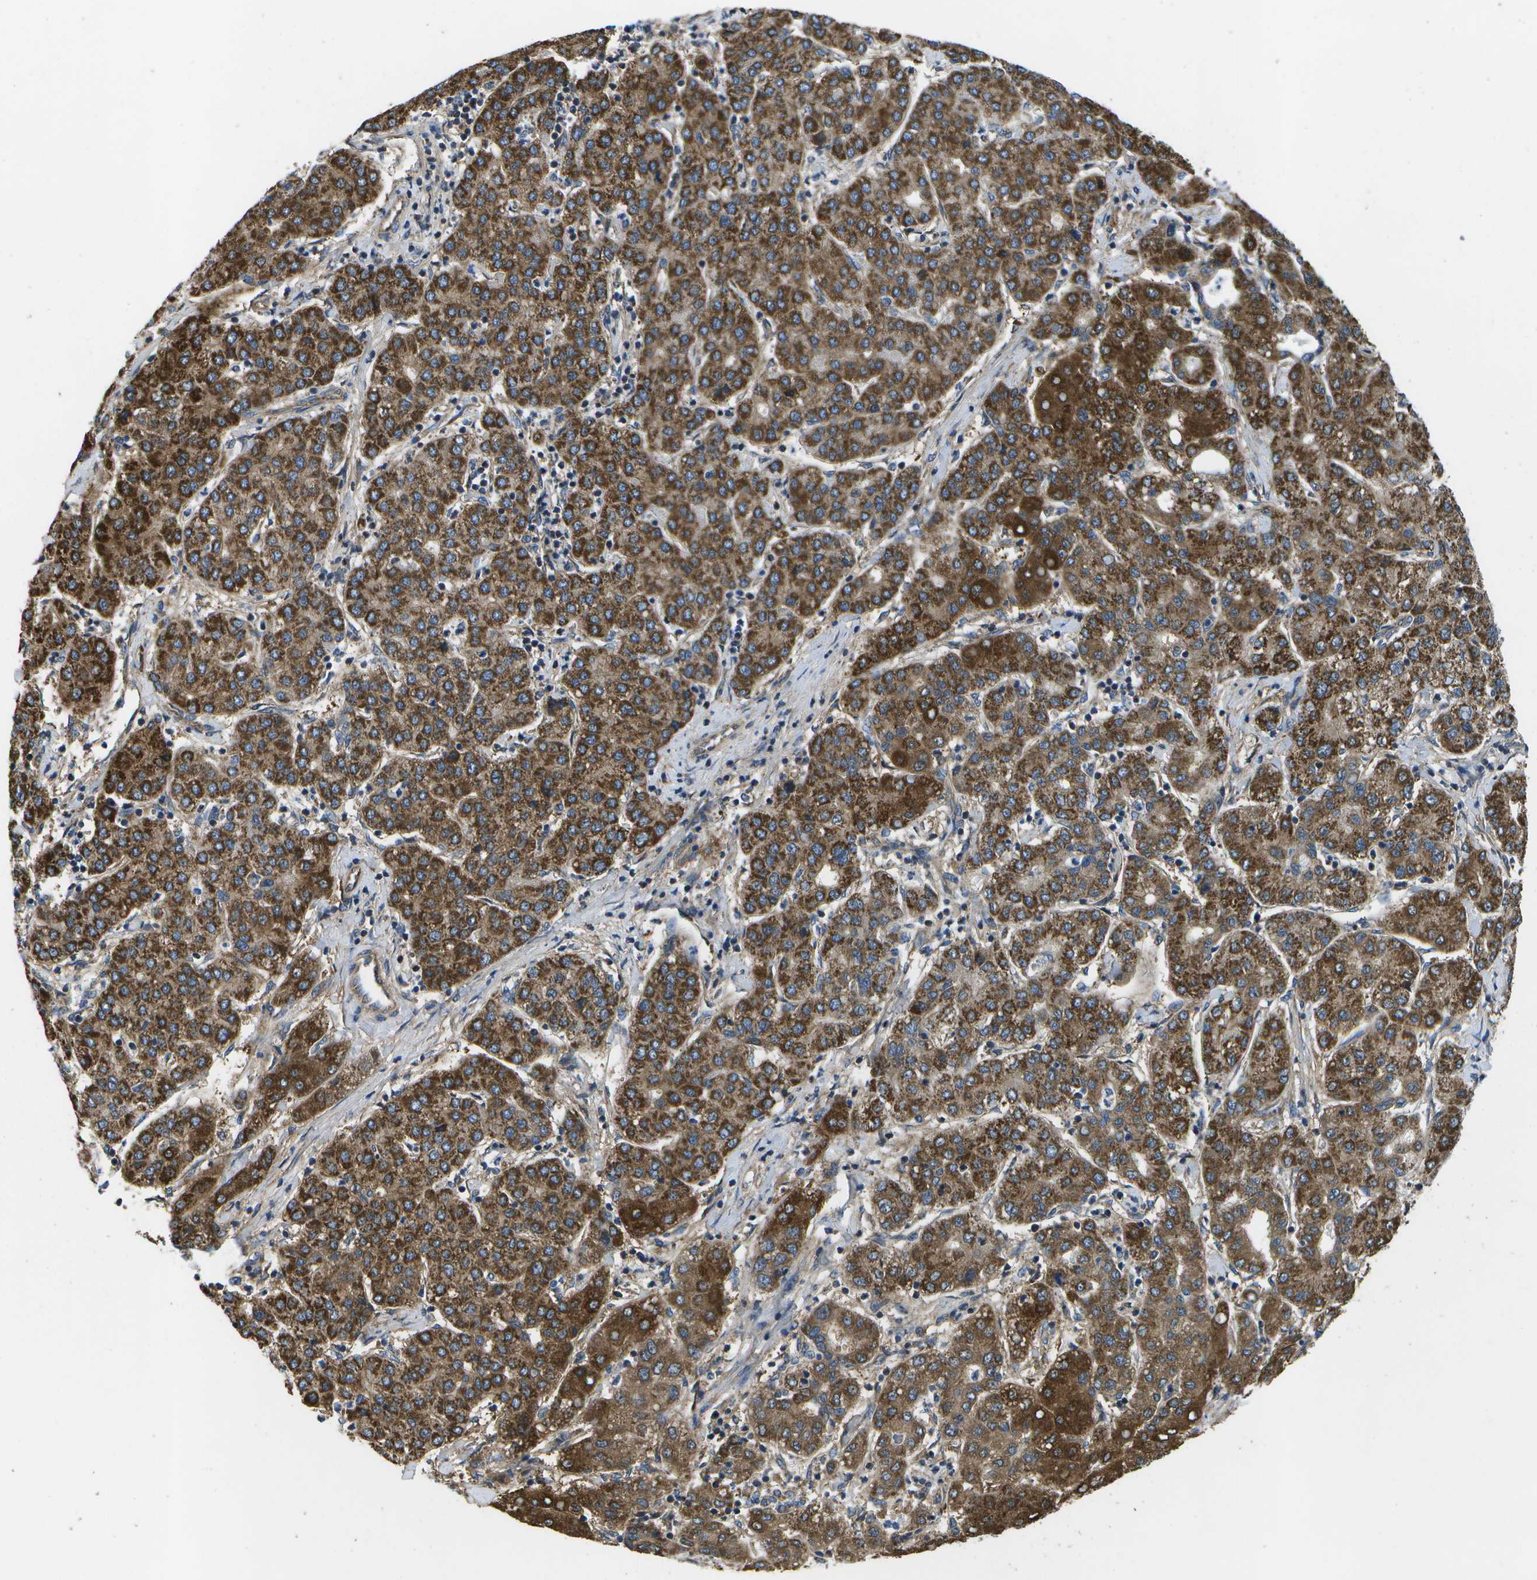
{"staining": {"intensity": "strong", "quantity": ">75%", "location": "cytoplasmic/membranous"}, "tissue": "liver cancer", "cell_type": "Tumor cells", "image_type": "cancer", "snomed": [{"axis": "morphology", "description": "Carcinoma, Hepatocellular, NOS"}, {"axis": "topography", "description": "Liver"}], "caption": "Hepatocellular carcinoma (liver) stained with immunohistochemistry reveals strong cytoplasmic/membranous expression in approximately >75% of tumor cells.", "gene": "MVK", "patient": {"sex": "male", "age": 65}}